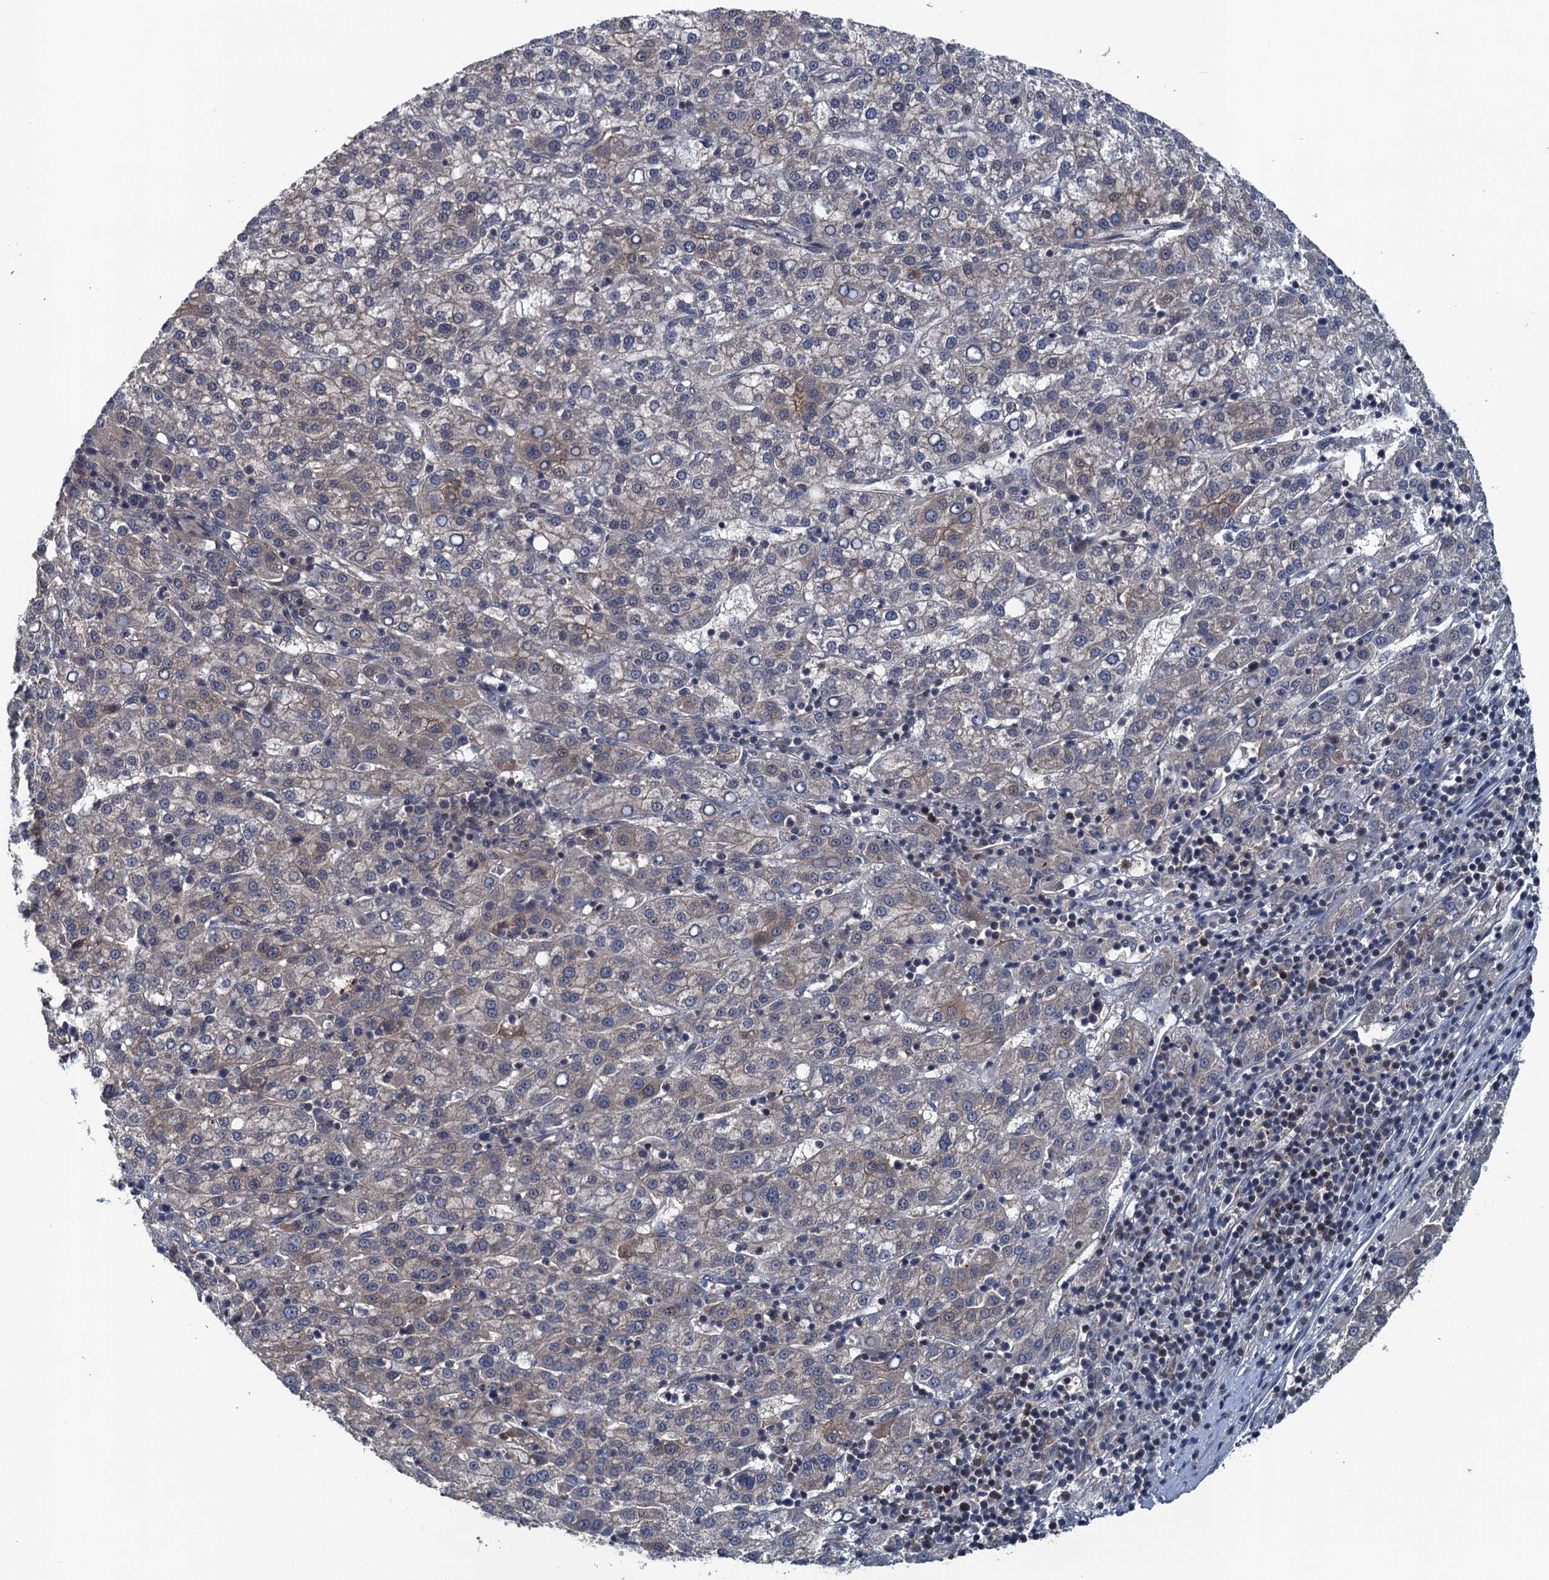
{"staining": {"intensity": "weak", "quantity": "25%-75%", "location": "cytoplasmic/membranous"}, "tissue": "liver cancer", "cell_type": "Tumor cells", "image_type": "cancer", "snomed": [{"axis": "morphology", "description": "Carcinoma, Hepatocellular, NOS"}, {"axis": "topography", "description": "Liver"}], "caption": "This image exhibits immunohistochemistry (IHC) staining of human liver hepatocellular carcinoma, with low weak cytoplasmic/membranous positivity in approximately 25%-75% of tumor cells.", "gene": "RNF165", "patient": {"sex": "female", "age": 58}}